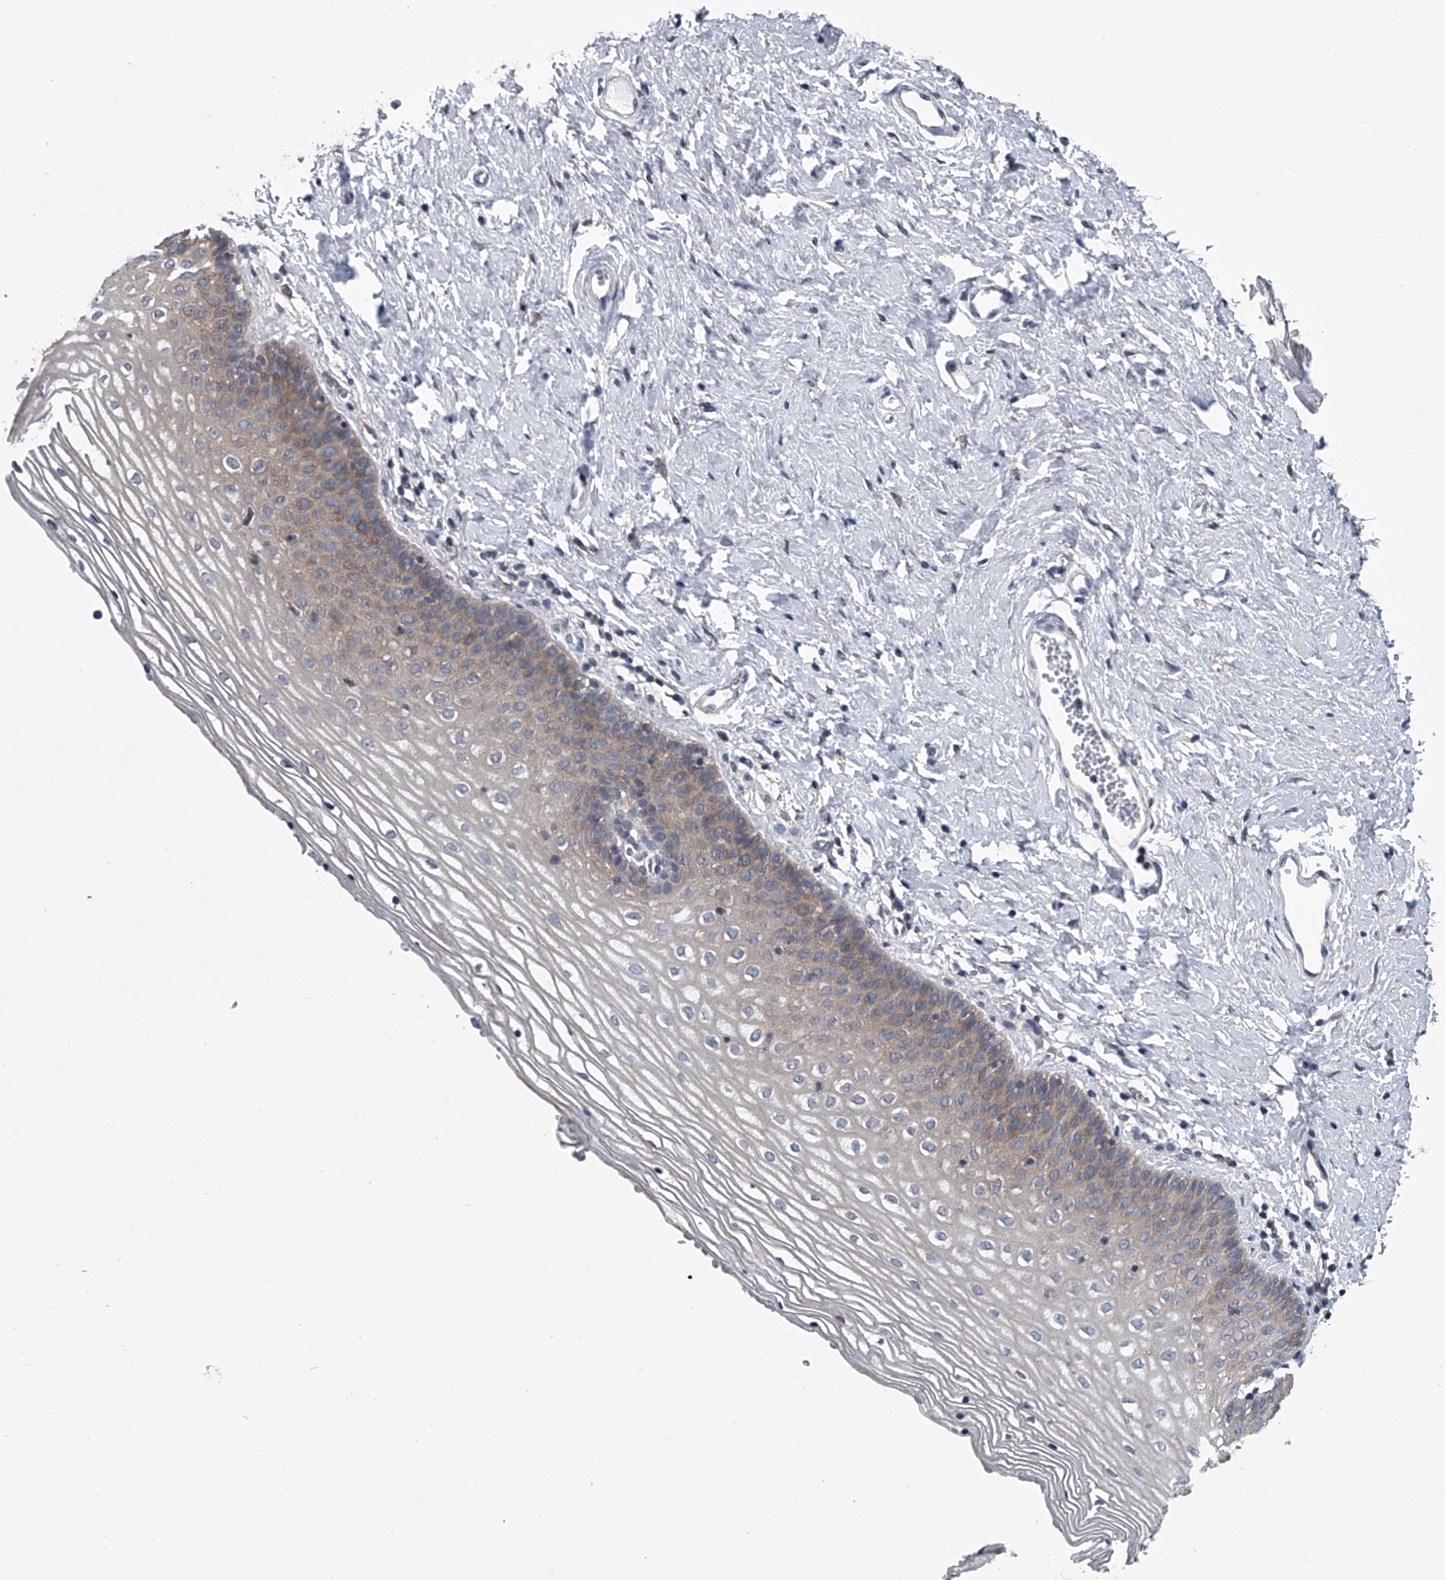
{"staining": {"intensity": "moderate", "quantity": ">75%", "location": "cytoplasmic/membranous"}, "tissue": "vagina", "cell_type": "Squamous epithelial cells", "image_type": "normal", "snomed": [{"axis": "morphology", "description": "Normal tissue, NOS"}, {"axis": "topography", "description": "Vagina"}], "caption": "Brown immunohistochemical staining in benign vagina exhibits moderate cytoplasmic/membranous expression in approximately >75% of squamous epithelial cells. The protein is shown in brown color, while the nuclei are stained blue.", "gene": "PPP2R5D", "patient": {"sex": "female", "age": 32}}